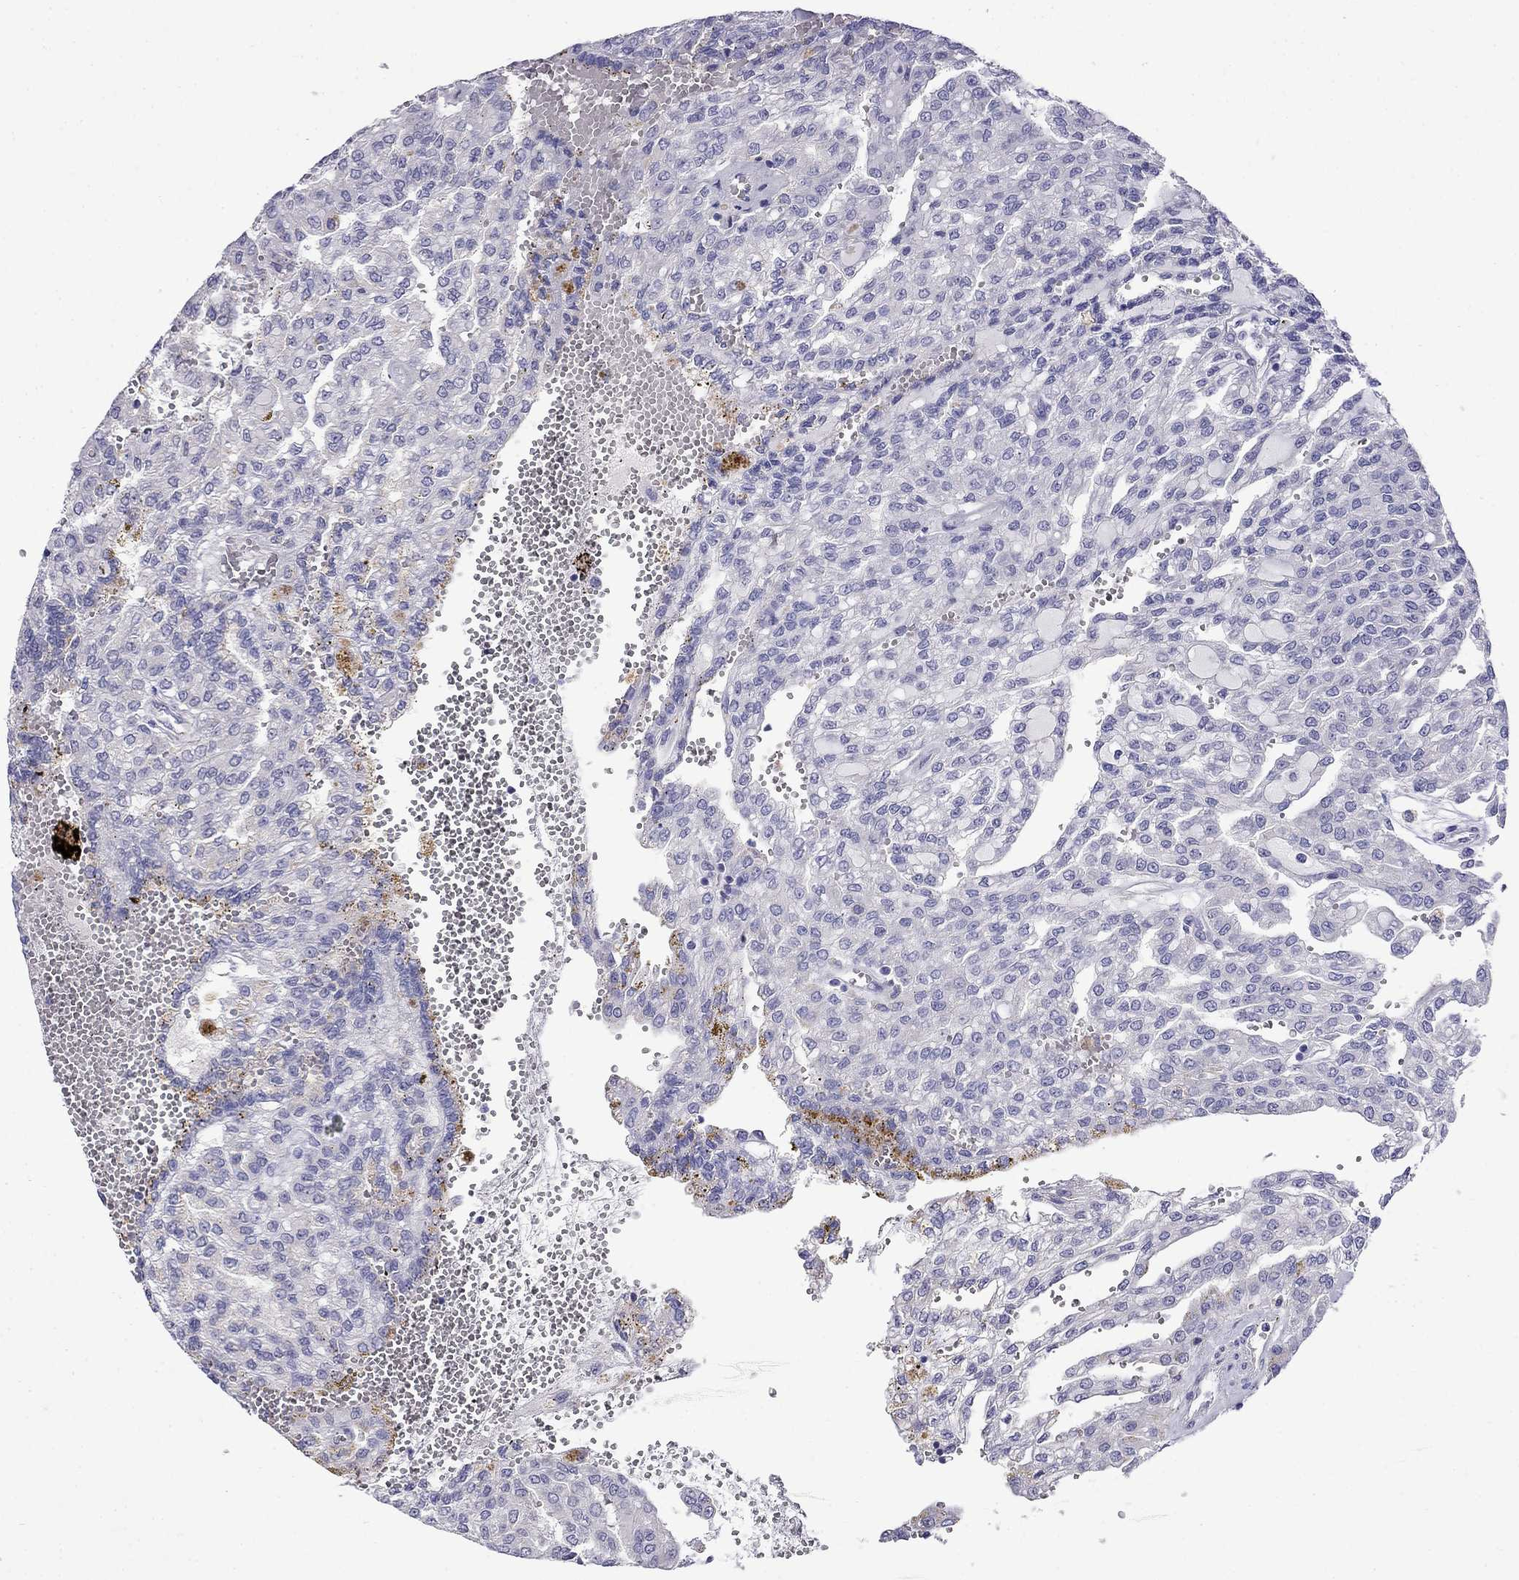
{"staining": {"intensity": "negative", "quantity": "none", "location": "none"}, "tissue": "renal cancer", "cell_type": "Tumor cells", "image_type": "cancer", "snomed": [{"axis": "morphology", "description": "Adenocarcinoma, NOS"}, {"axis": "topography", "description": "Kidney"}], "caption": "This is an immunohistochemistry micrograph of human renal cancer. There is no positivity in tumor cells.", "gene": "MYO15A", "patient": {"sex": "male", "age": 63}}